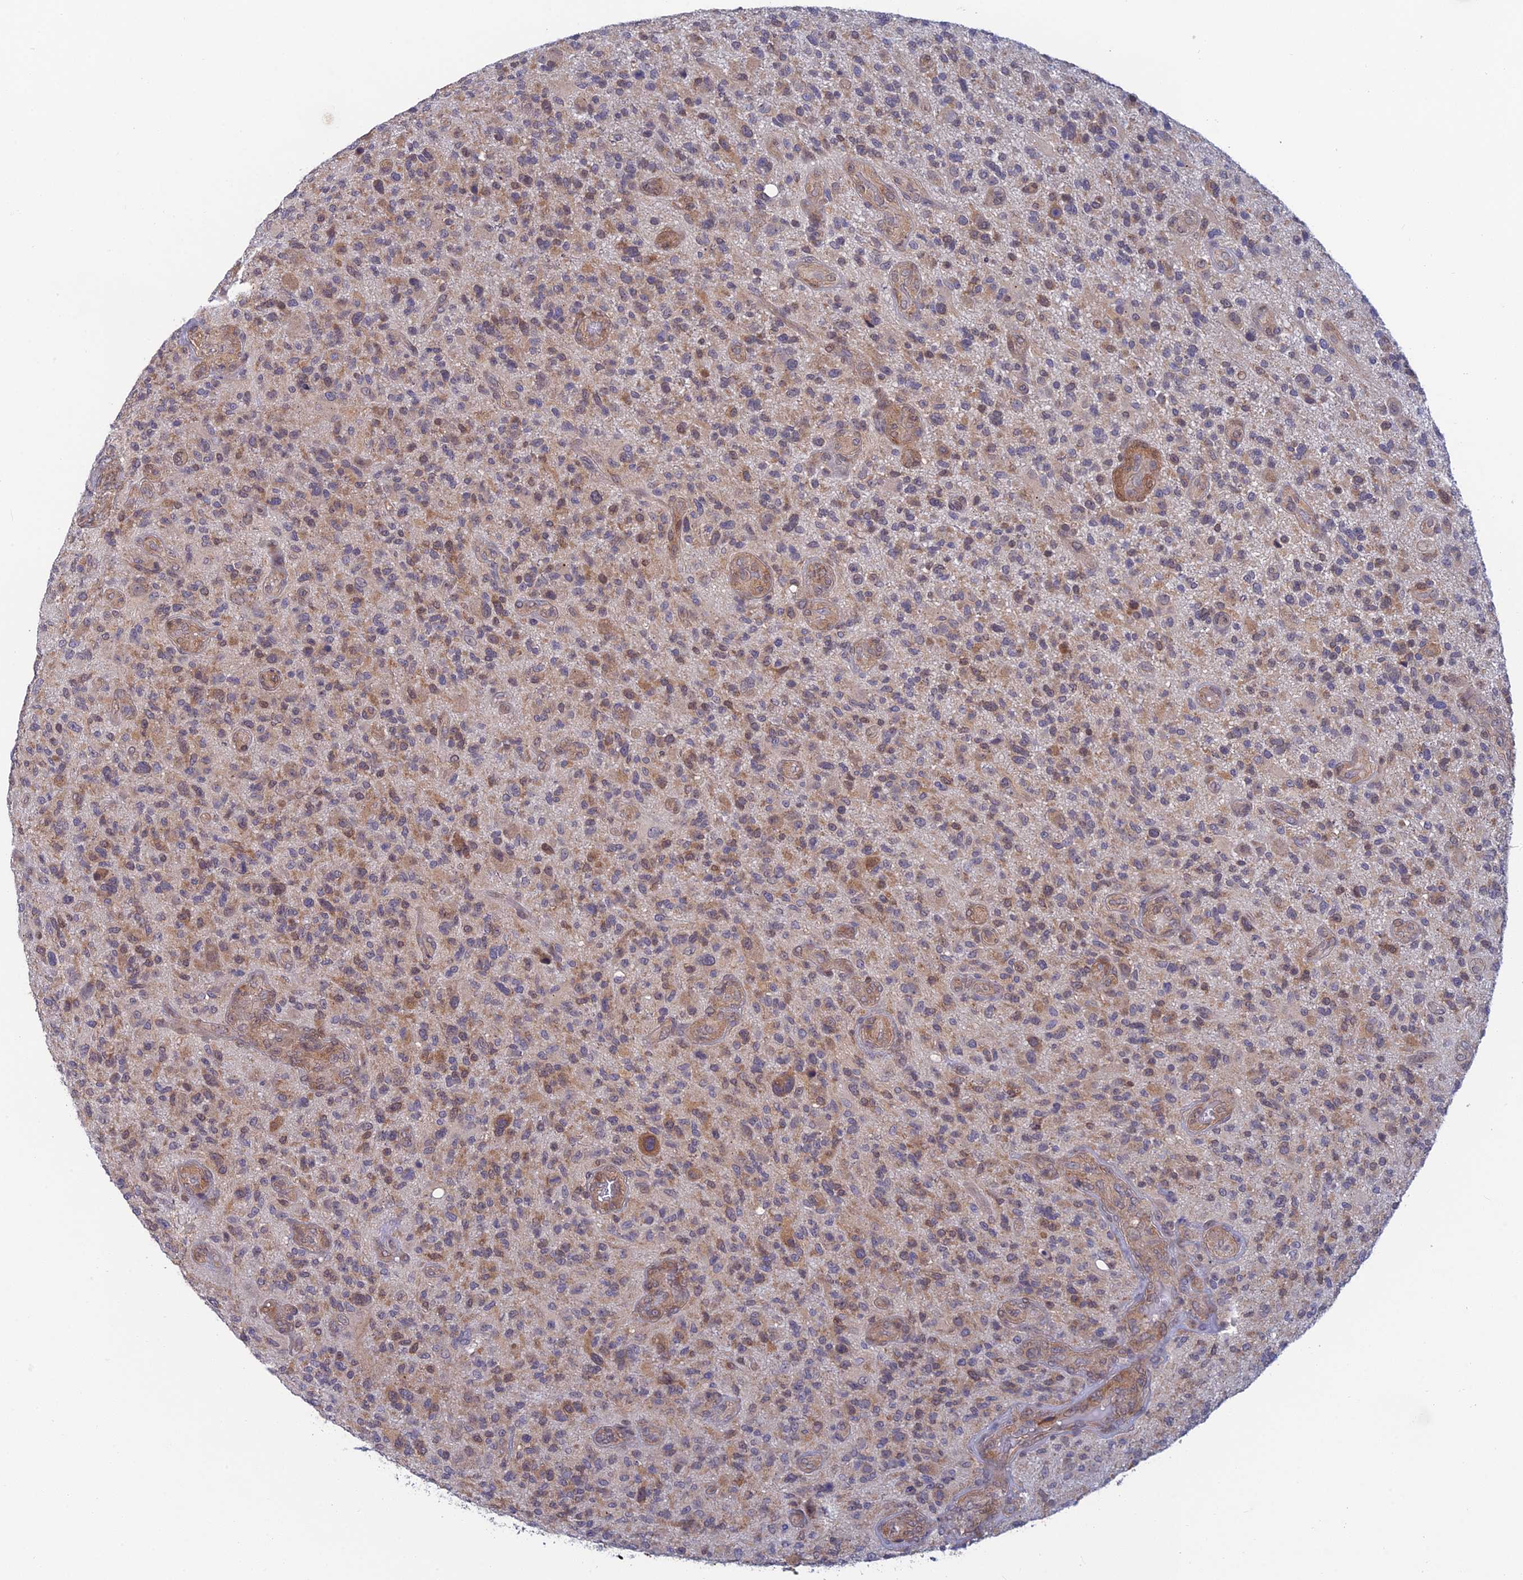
{"staining": {"intensity": "moderate", "quantity": "25%-75%", "location": "cytoplasmic/membranous"}, "tissue": "glioma", "cell_type": "Tumor cells", "image_type": "cancer", "snomed": [{"axis": "morphology", "description": "Glioma, malignant, High grade"}, {"axis": "topography", "description": "Brain"}], "caption": "Immunohistochemical staining of human malignant glioma (high-grade) shows moderate cytoplasmic/membranous protein positivity in approximately 25%-75% of tumor cells.", "gene": "SRA1", "patient": {"sex": "male", "age": 47}}